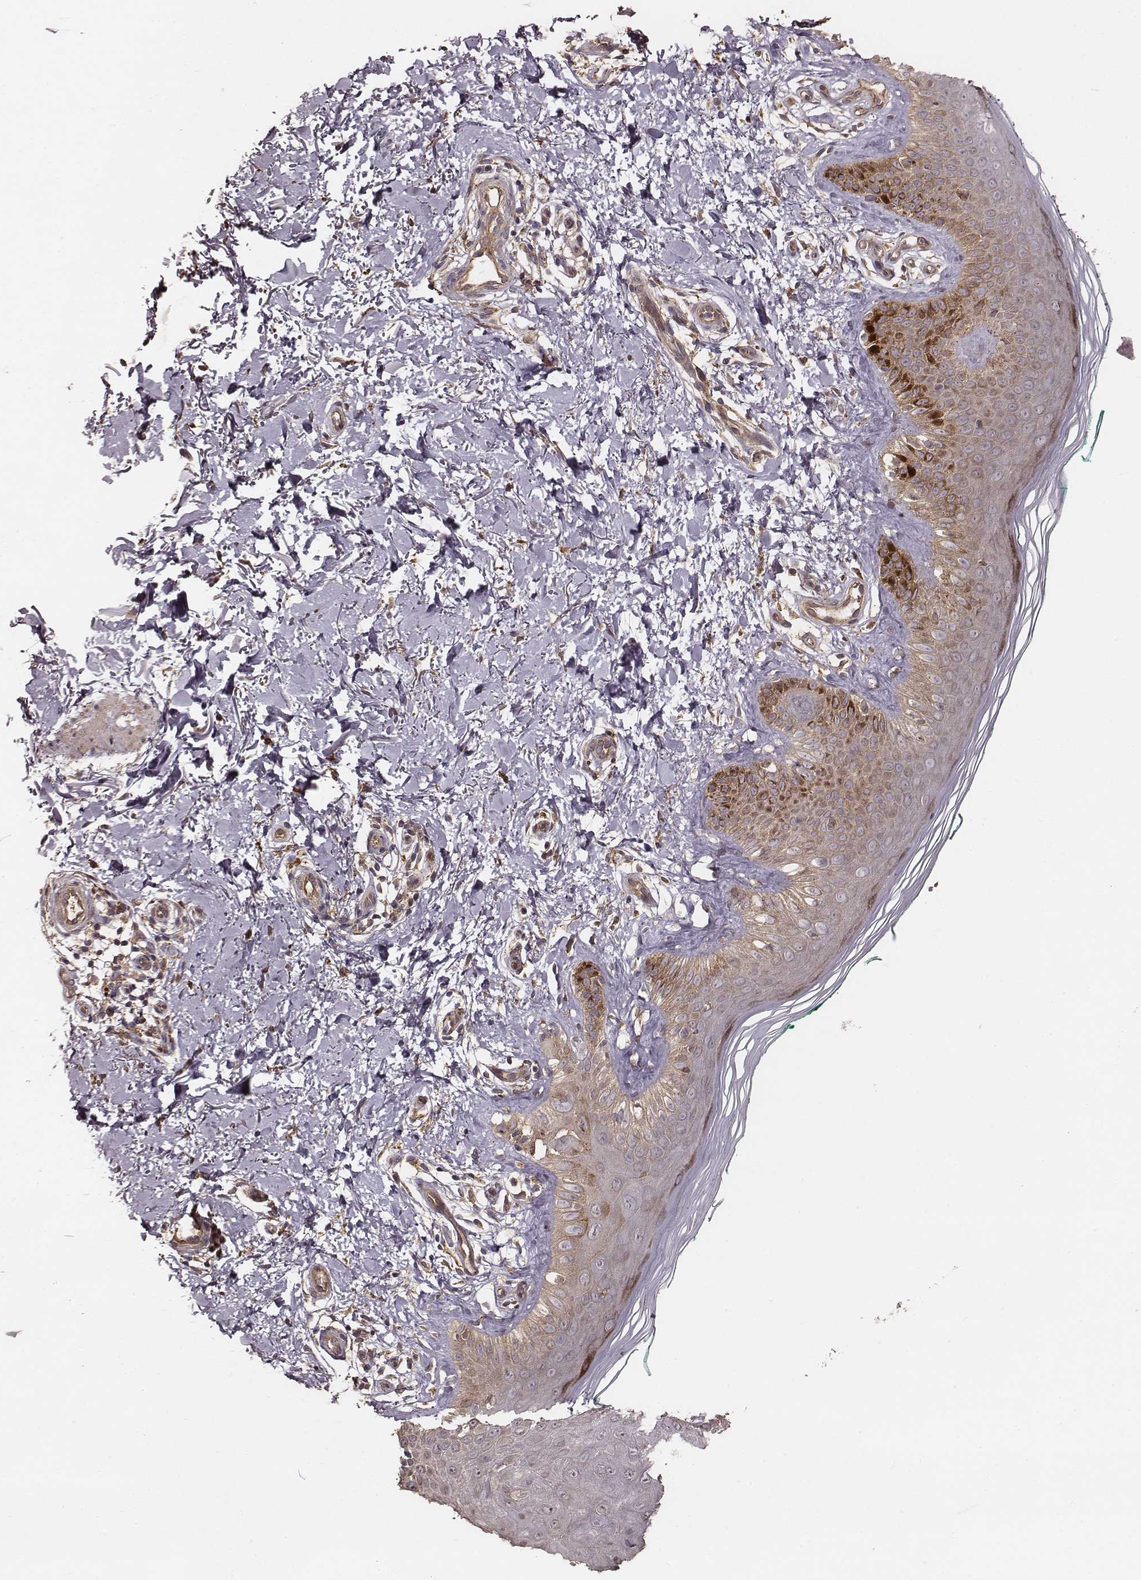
{"staining": {"intensity": "moderate", "quantity": ">75%", "location": "cytoplasmic/membranous"}, "tissue": "skin", "cell_type": "Fibroblasts", "image_type": "normal", "snomed": [{"axis": "morphology", "description": "Normal tissue, NOS"}, {"axis": "morphology", "description": "Inflammation, NOS"}, {"axis": "morphology", "description": "Fibrosis, NOS"}, {"axis": "topography", "description": "Skin"}], "caption": "About >75% of fibroblasts in unremarkable skin demonstrate moderate cytoplasmic/membranous protein expression as visualized by brown immunohistochemical staining.", "gene": "VPS26A", "patient": {"sex": "male", "age": 71}}